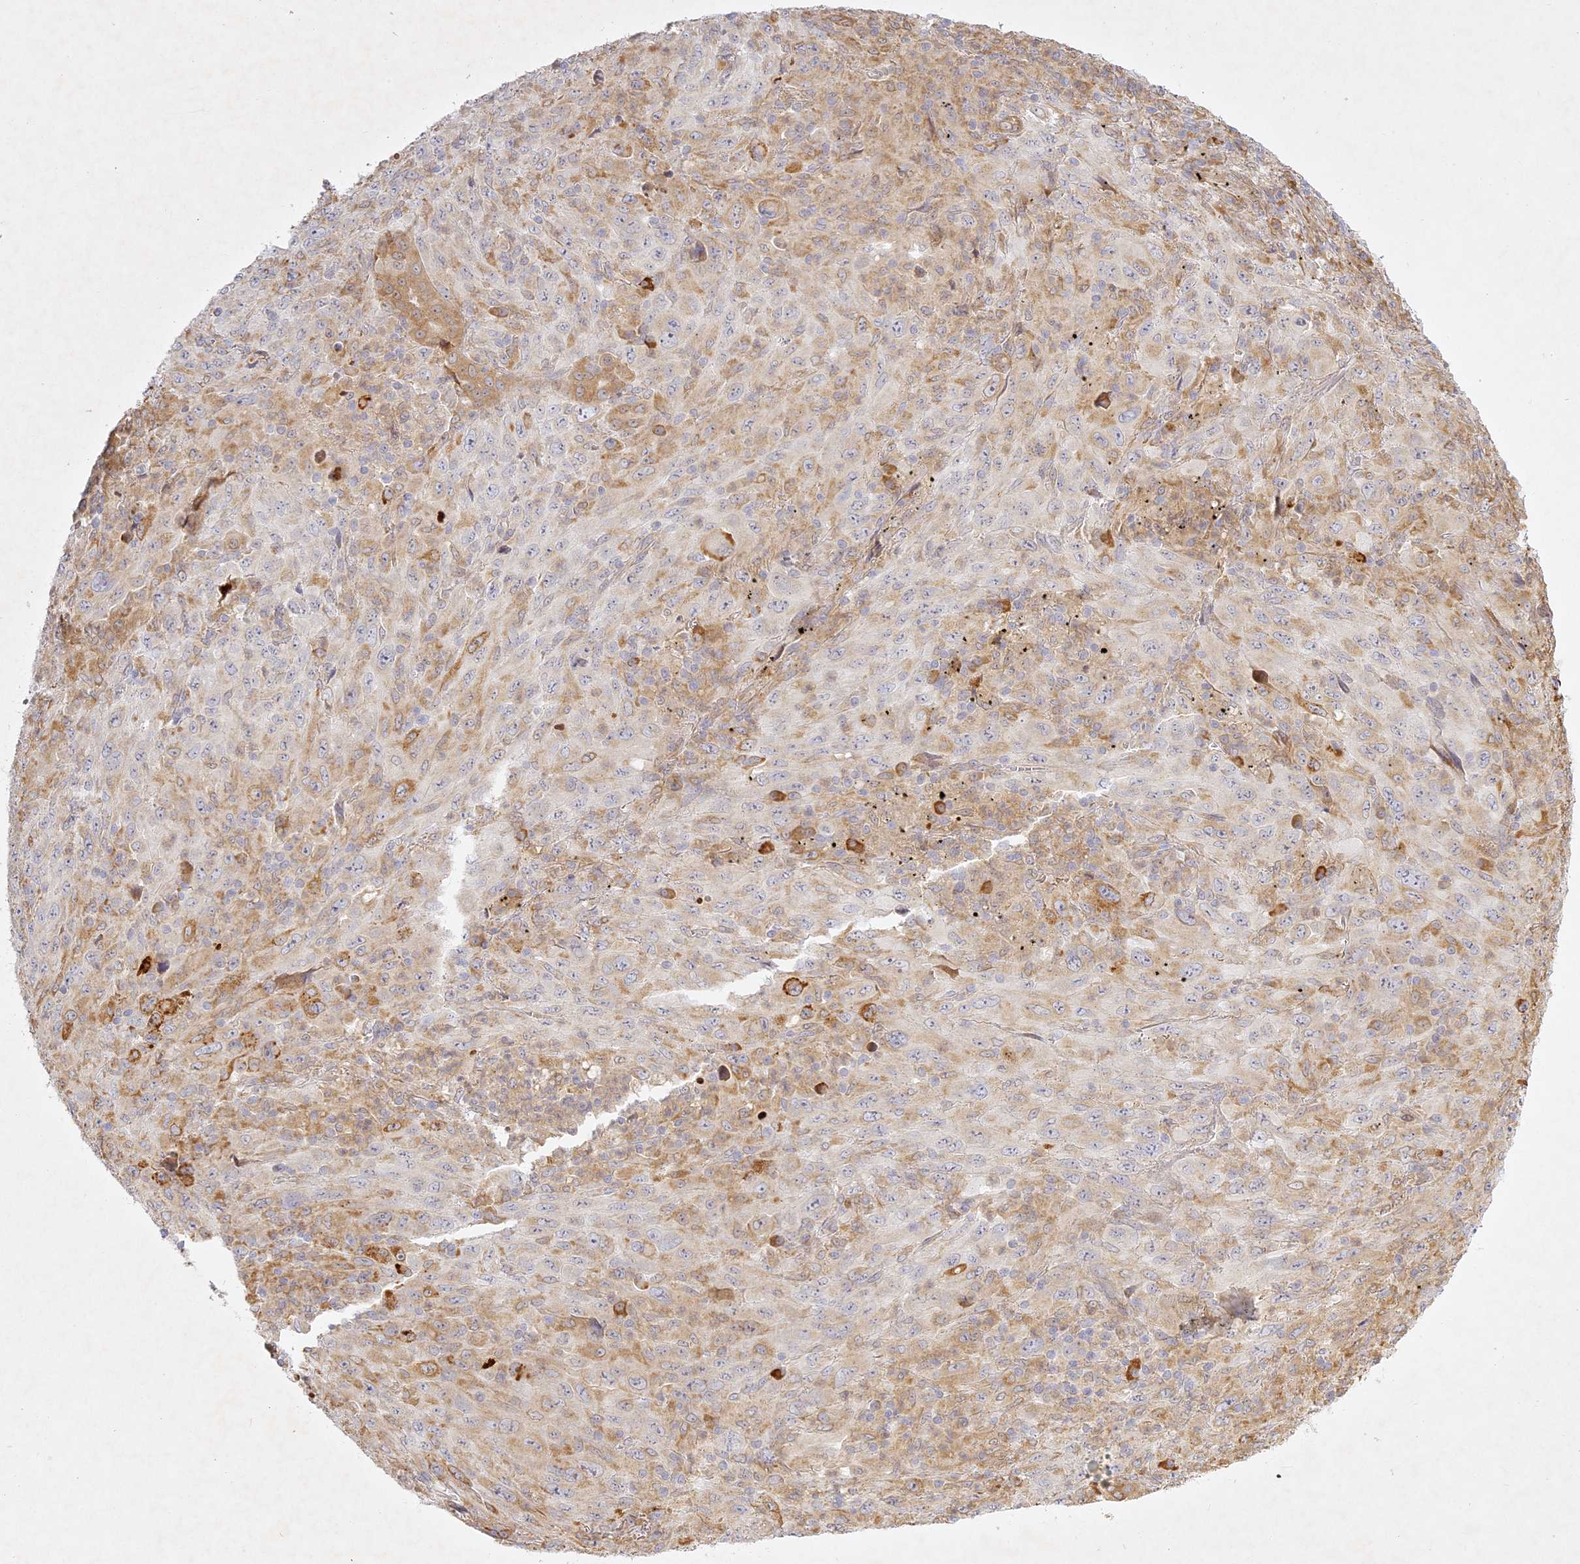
{"staining": {"intensity": "weak", "quantity": "25%-75%", "location": "cytoplasmic/membranous"}, "tissue": "melanoma", "cell_type": "Tumor cells", "image_type": "cancer", "snomed": [{"axis": "morphology", "description": "Malignant melanoma, Metastatic site"}, {"axis": "topography", "description": "Skin"}], "caption": "Protein staining of melanoma tissue displays weak cytoplasmic/membranous positivity in approximately 25%-75% of tumor cells.", "gene": "SLC30A5", "patient": {"sex": "female", "age": 56}}